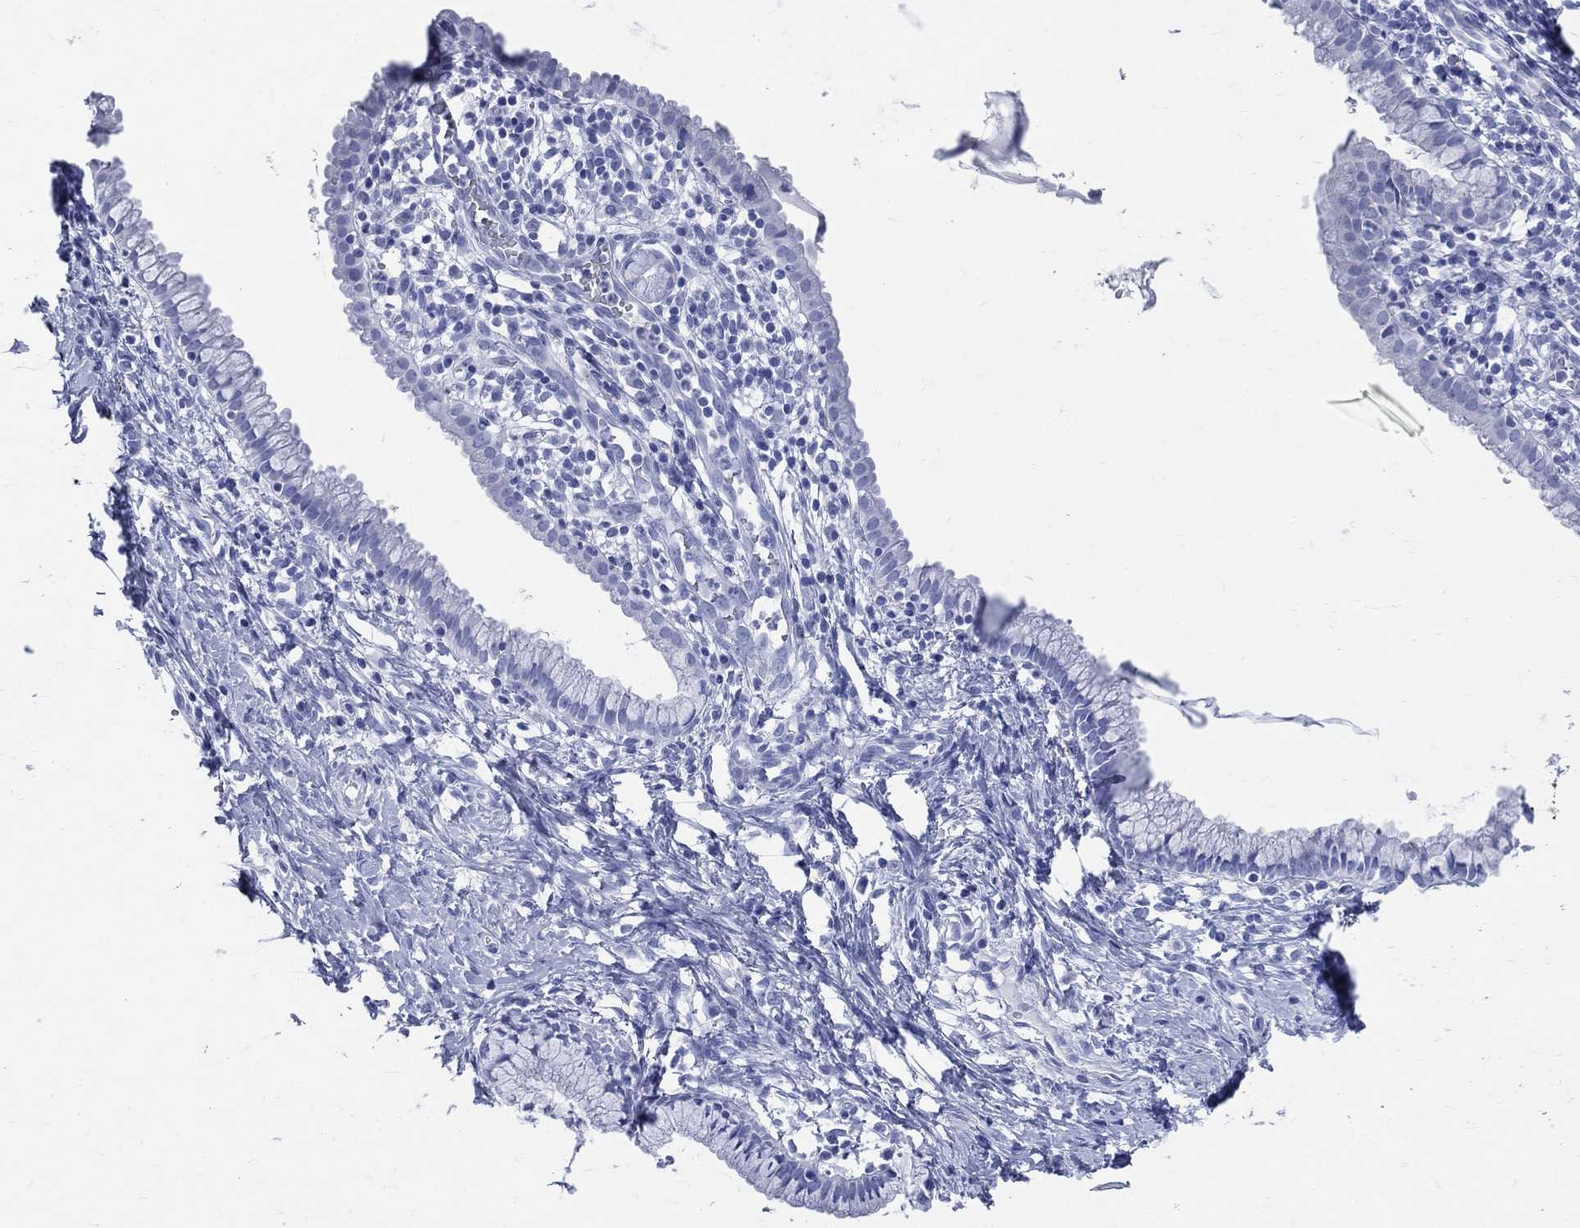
{"staining": {"intensity": "negative", "quantity": "none", "location": "none"}, "tissue": "cervix", "cell_type": "Glandular cells", "image_type": "normal", "snomed": [{"axis": "morphology", "description": "Normal tissue, NOS"}, {"axis": "topography", "description": "Cervix"}], "caption": "The photomicrograph demonstrates no significant staining in glandular cells of cervix.", "gene": "SYP", "patient": {"sex": "female", "age": 39}}